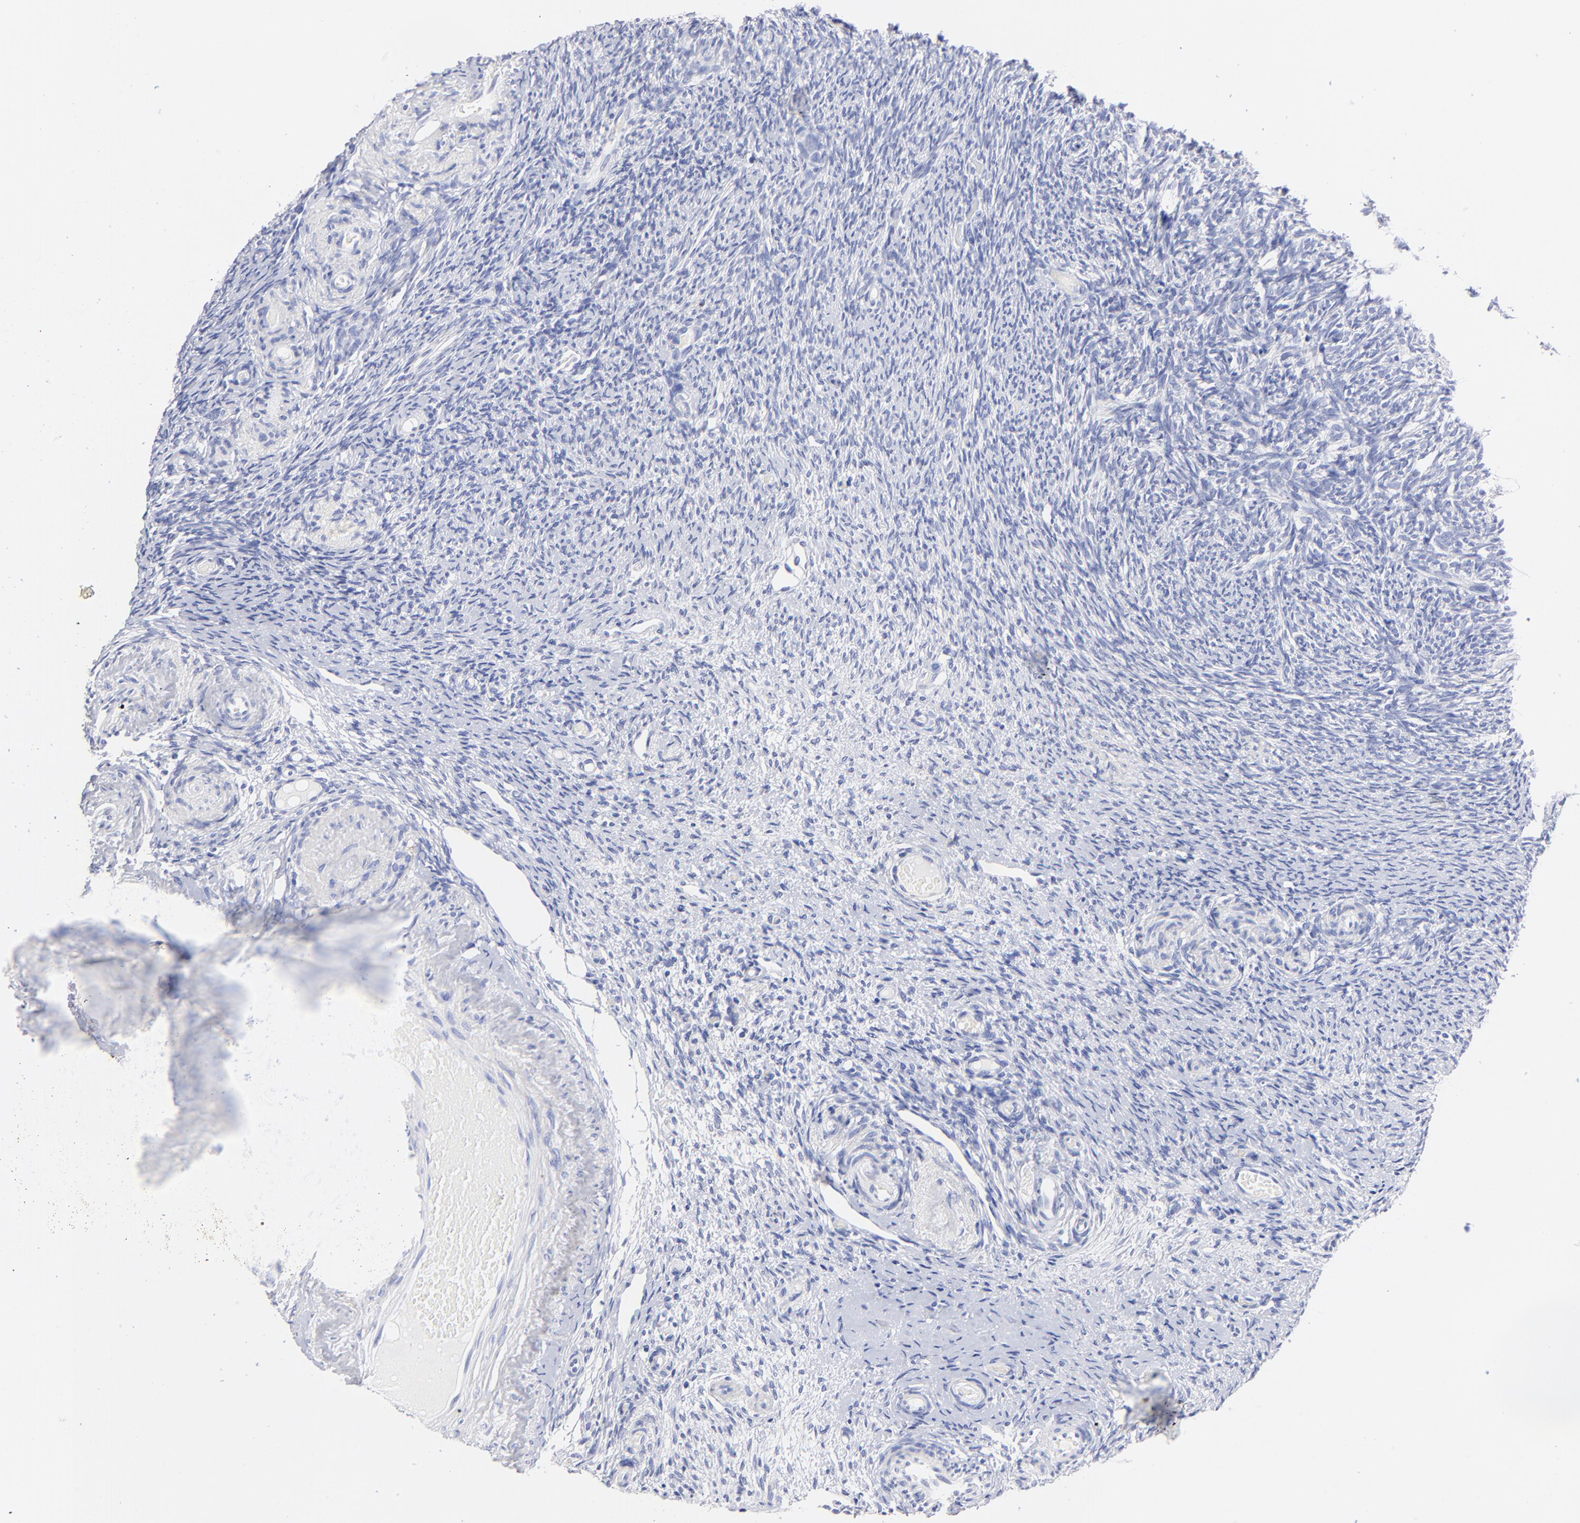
{"staining": {"intensity": "negative", "quantity": "none", "location": "none"}, "tissue": "ovary", "cell_type": "Ovarian stroma cells", "image_type": "normal", "snomed": [{"axis": "morphology", "description": "Normal tissue, NOS"}, {"axis": "topography", "description": "Ovary"}], "caption": "Protein analysis of normal ovary displays no significant expression in ovarian stroma cells. Nuclei are stained in blue.", "gene": "HORMAD2", "patient": {"sex": "female", "age": 60}}